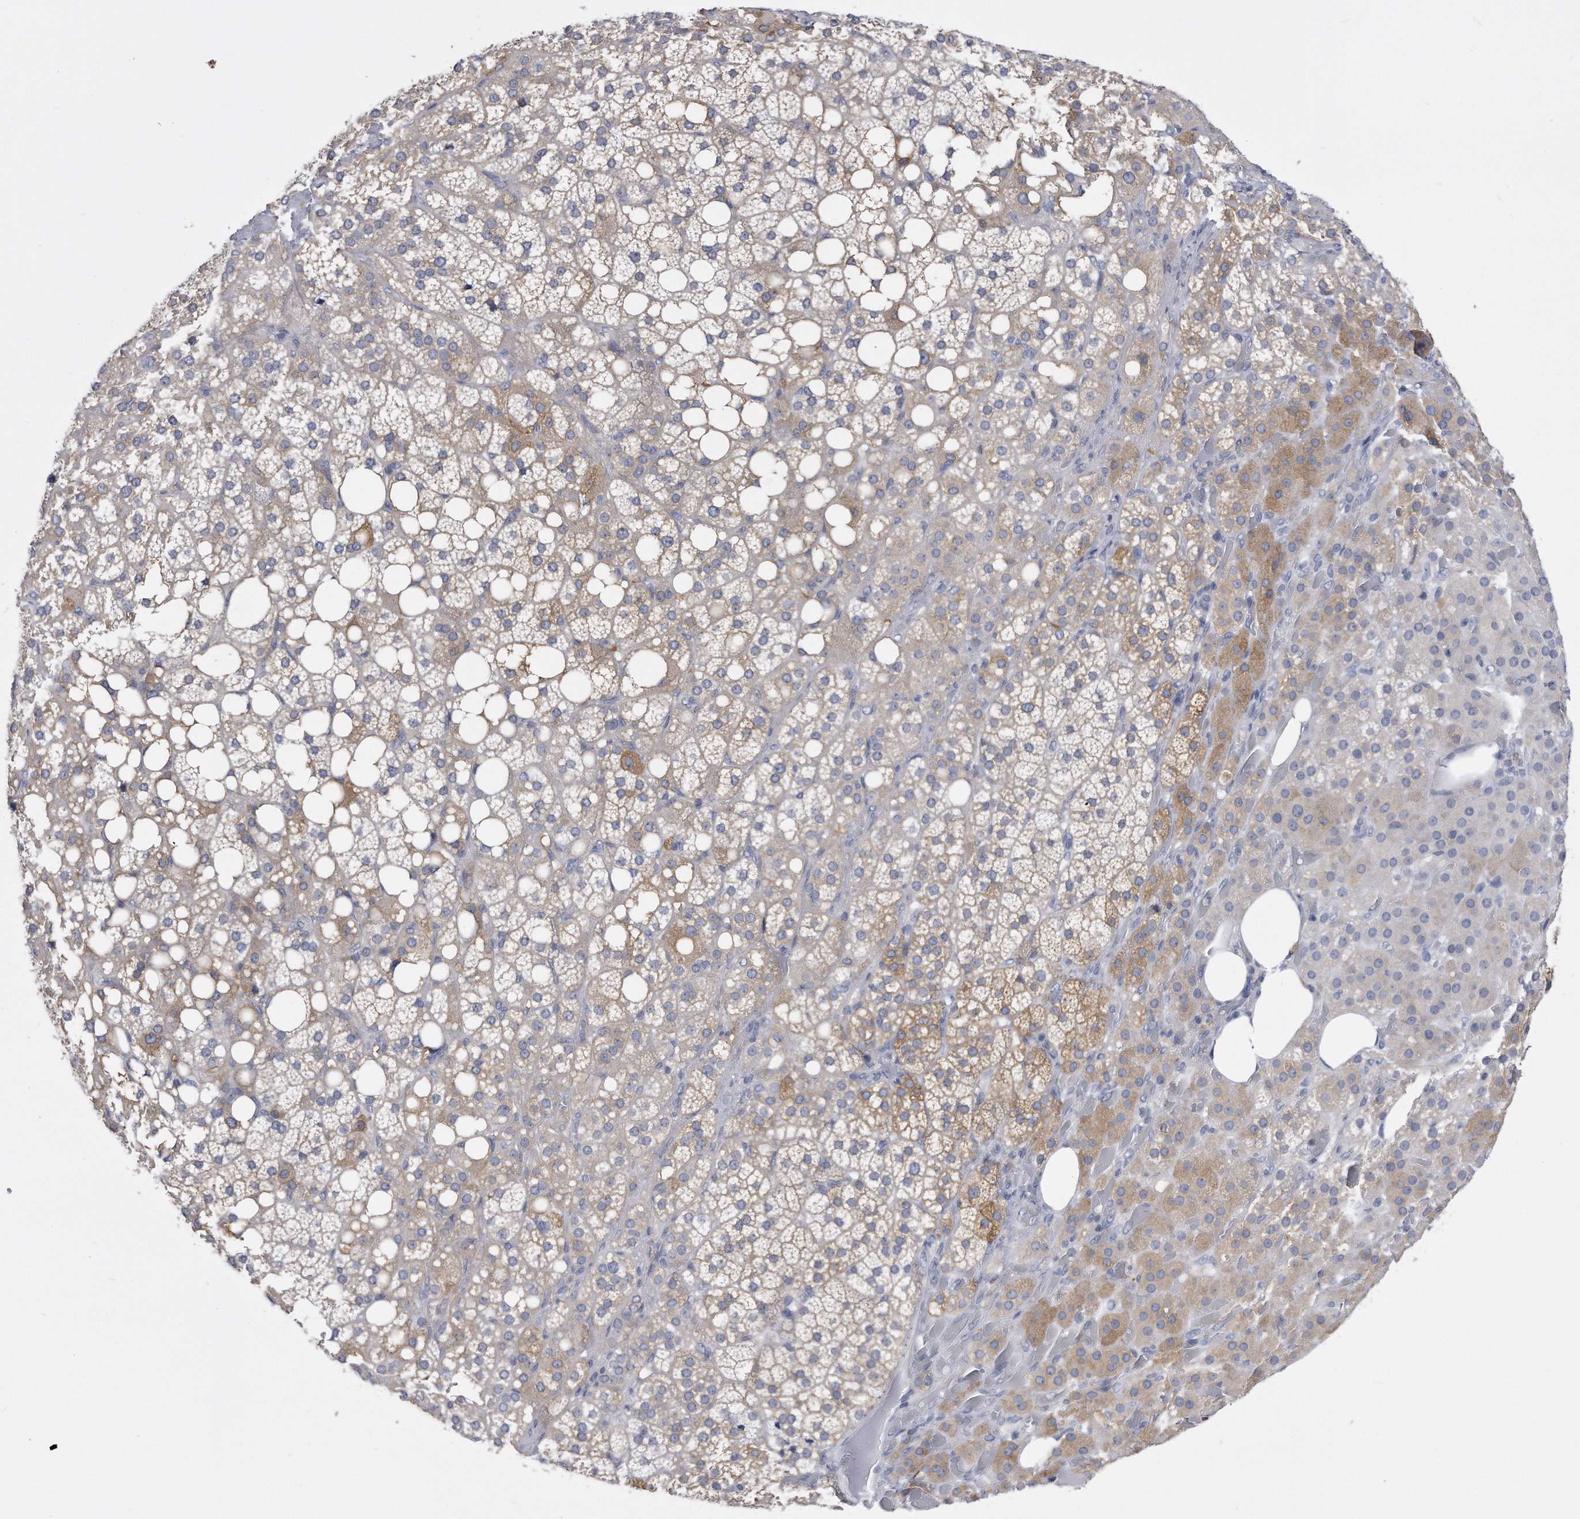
{"staining": {"intensity": "weak", "quantity": "<25%", "location": "cytoplasmic/membranous"}, "tissue": "adrenal gland", "cell_type": "Glandular cells", "image_type": "normal", "snomed": [{"axis": "morphology", "description": "Normal tissue, NOS"}, {"axis": "topography", "description": "Adrenal gland"}], "caption": "IHC of unremarkable adrenal gland shows no positivity in glandular cells.", "gene": "PYGB", "patient": {"sex": "female", "age": 59}}